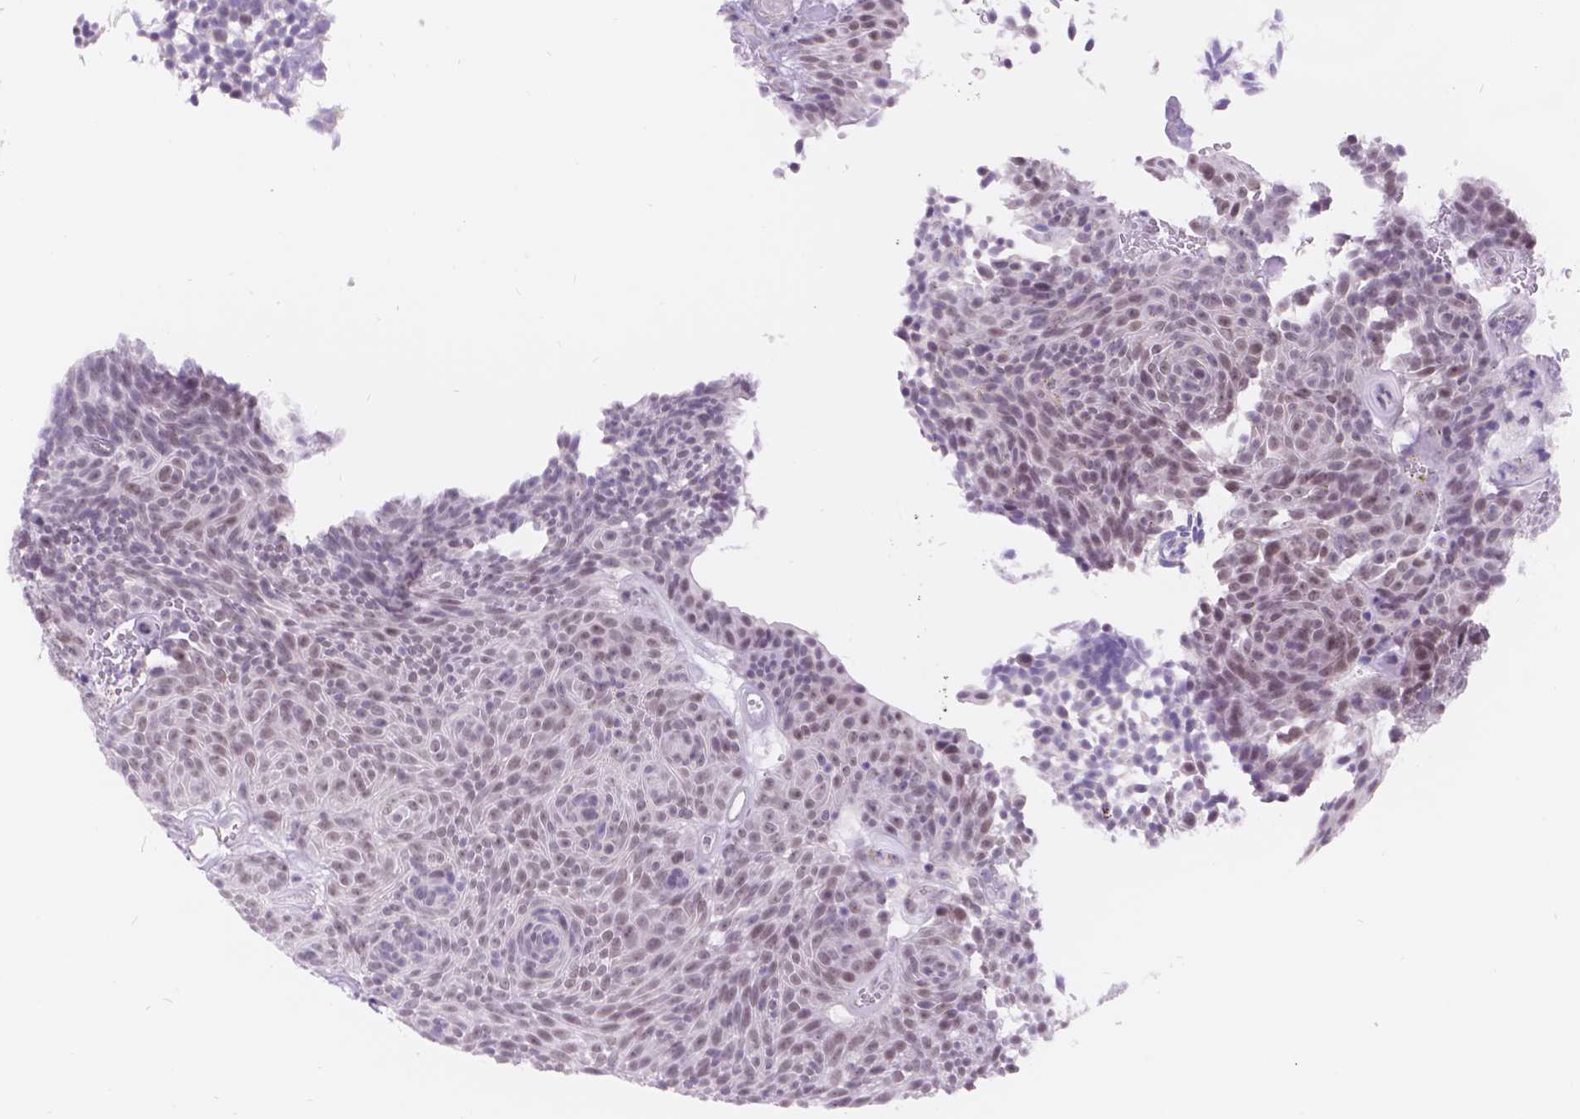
{"staining": {"intensity": "weak", "quantity": ">75%", "location": "nuclear"}, "tissue": "urothelial cancer", "cell_type": "Tumor cells", "image_type": "cancer", "snomed": [{"axis": "morphology", "description": "Urothelial carcinoma, Low grade"}, {"axis": "topography", "description": "Urinary bladder"}], "caption": "Urothelial carcinoma (low-grade) stained with IHC reveals weak nuclear expression in approximately >75% of tumor cells. The staining was performed using DAB (3,3'-diaminobenzidine) to visualize the protein expression in brown, while the nuclei were stained in blue with hematoxylin (Magnification: 20x).", "gene": "DCC", "patient": {"sex": "male", "age": 77}}